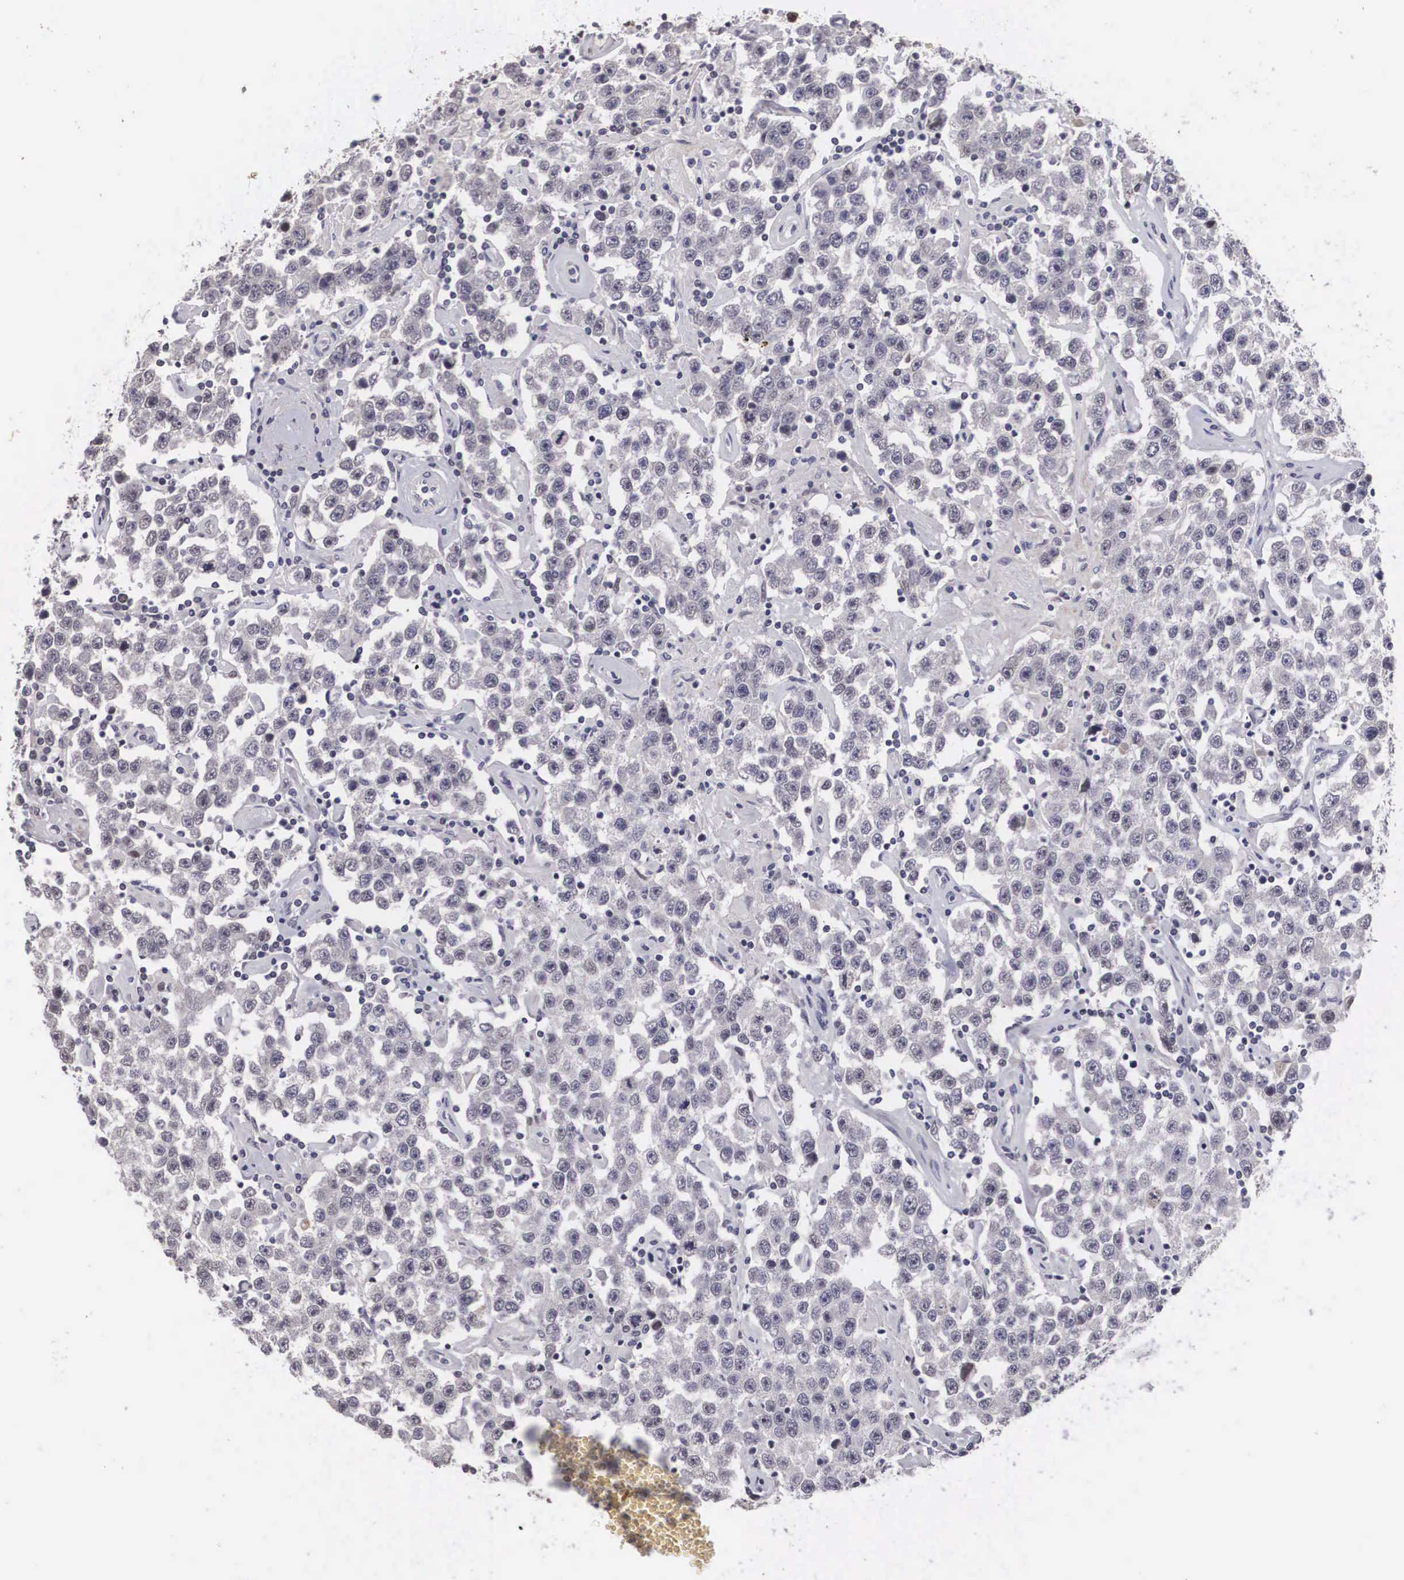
{"staining": {"intensity": "negative", "quantity": "none", "location": "none"}, "tissue": "testis cancer", "cell_type": "Tumor cells", "image_type": "cancer", "snomed": [{"axis": "morphology", "description": "Seminoma, NOS"}, {"axis": "topography", "description": "Testis"}], "caption": "This is an IHC micrograph of seminoma (testis). There is no expression in tumor cells.", "gene": "MORC2", "patient": {"sex": "male", "age": 52}}